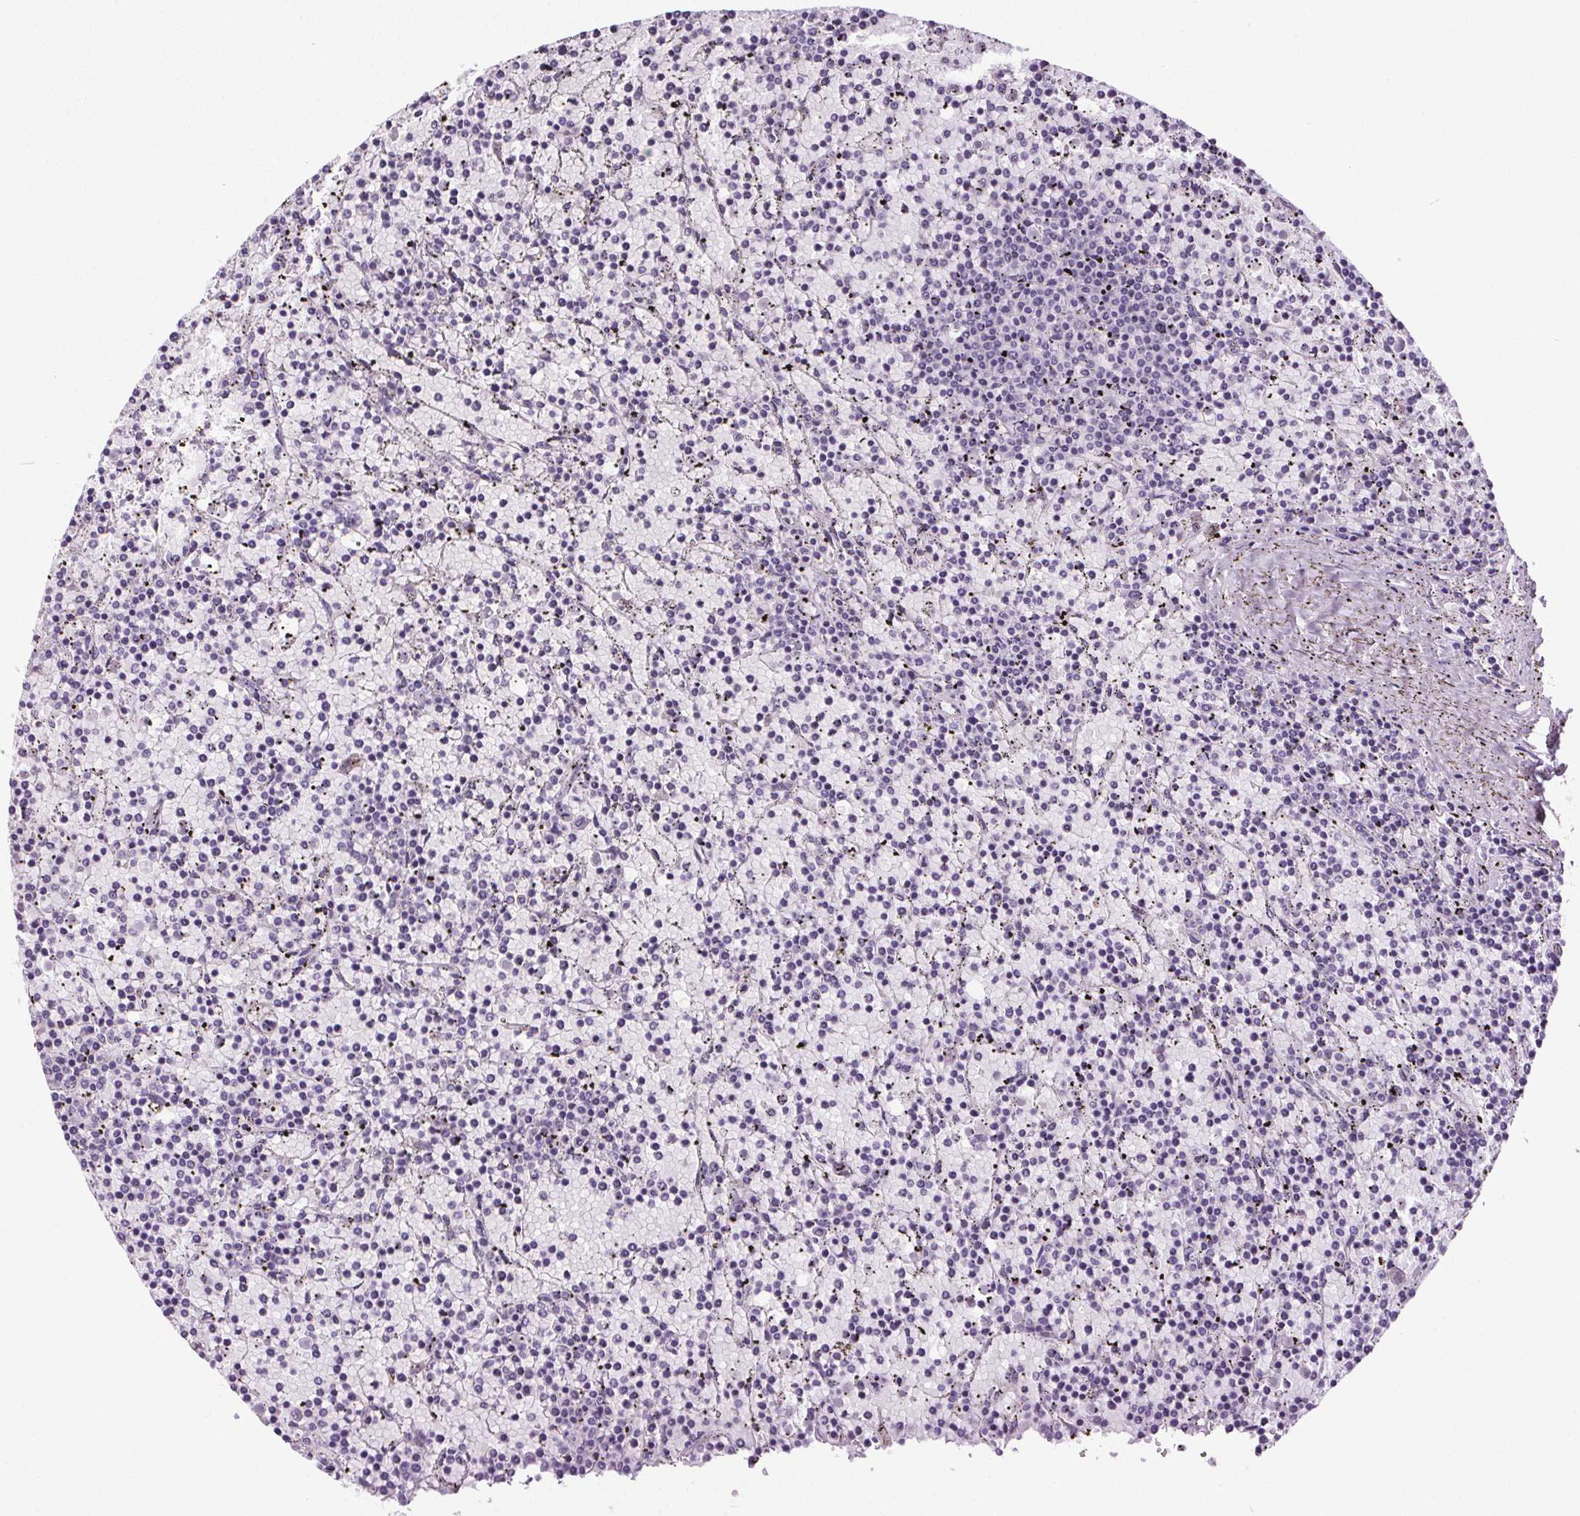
{"staining": {"intensity": "negative", "quantity": "none", "location": "none"}, "tissue": "lymphoma", "cell_type": "Tumor cells", "image_type": "cancer", "snomed": [{"axis": "morphology", "description": "Malignant lymphoma, non-Hodgkin's type, Low grade"}, {"axis": "topography", "description": "Spleen"}], "caption": "Immunohistochemistry of lymphoma shows no expression in tumor cells.", "gene": "GPIHBP1", "patient": {"sex": "female", "age": 77}}